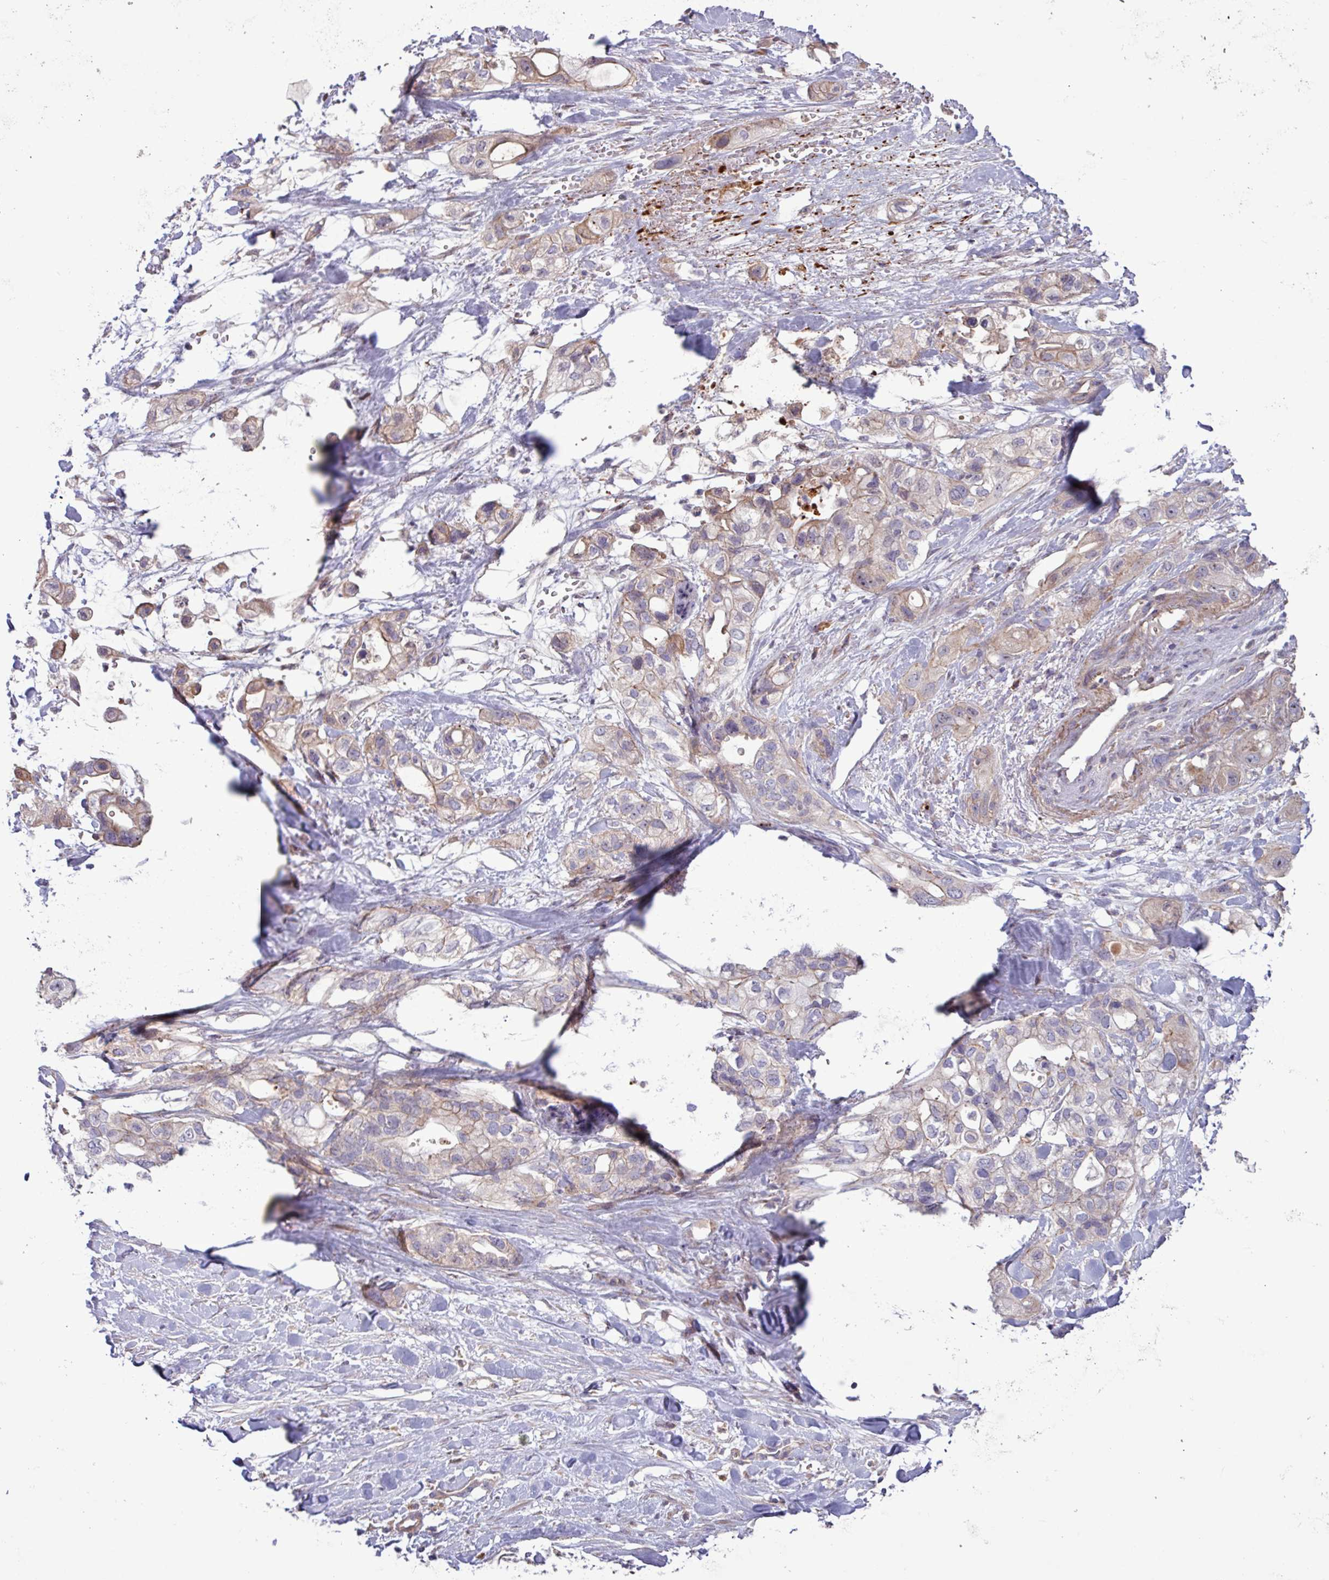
{"staining": {"intensity": "weak", "quantity": "25%-75%", "location": "cytoplasmic/membranous"}, "tissue": "pancreatic cancer", "cell_type": "Tumor cells", "image_type": "cancer", "snomed": [{"axis": "morphology", "description": "Adenocarcinoma, NOS"}, {"axis": "topography", "description": "Pancreas"}], "caption": "DAB (3,3'-diaminobenzidine) immunohistochemical staining of human pancreatic cancer shows weak cytoplasmic/membranous protein positivity in about 25%-75% of tumor cells.", "gene": "TNFSF12", "patient": {"sex": "male", "age": 44}}